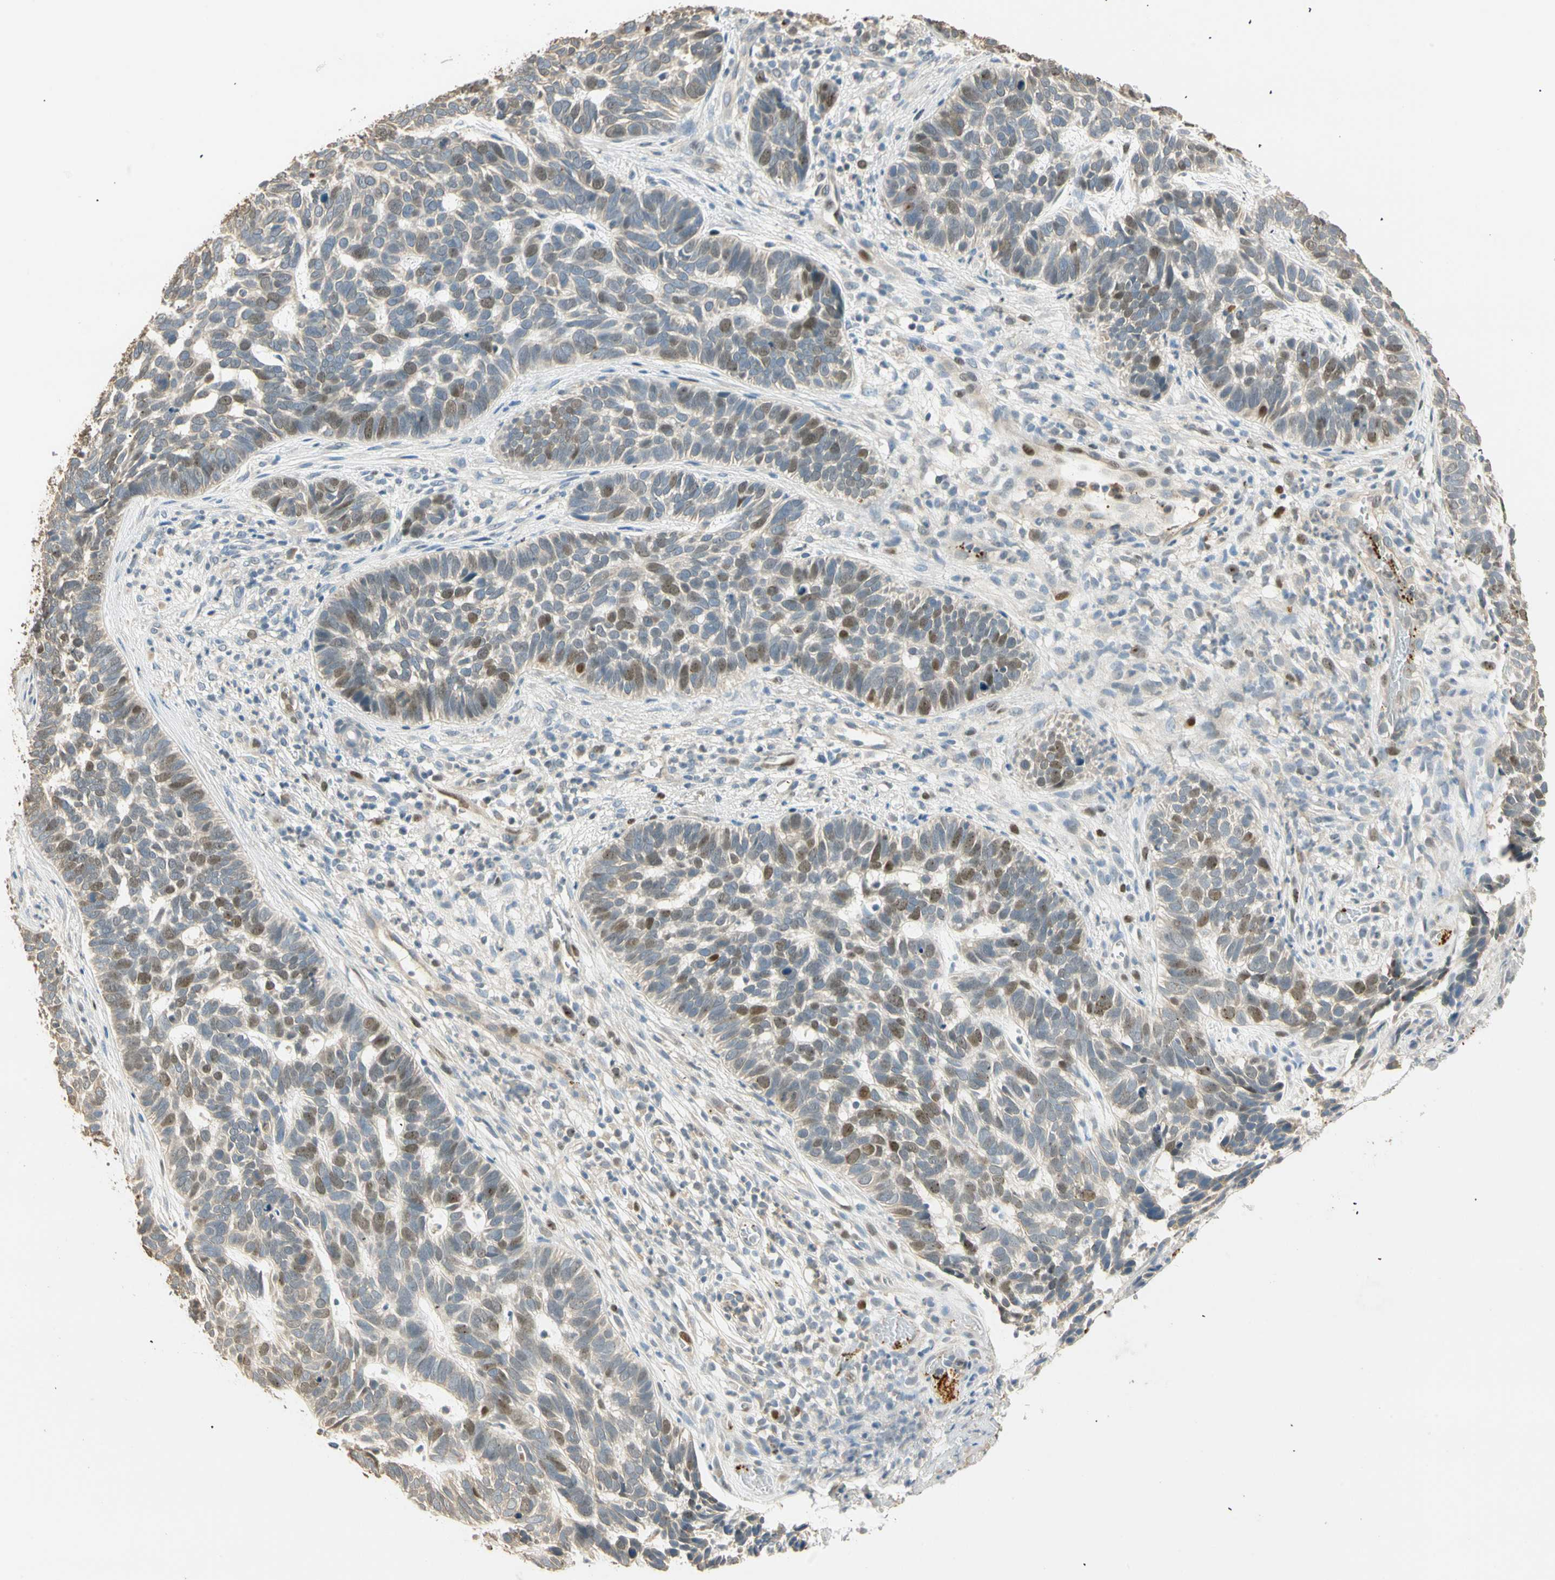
{"staining": {"intensity": "weak", "quantity": "25%-75%", "location": "nuclear"}, "tissue": "skin cancer", "cell_type": "Tumor cells", "image_type": "cancer", "snomed": [{"axis": "morphology", "description": "Basal cell carcinoma"}, {"axis": "topography", "description": "Skin"}], "caption": "A brown stain labels weak nuclear expression of a protein in basal cell carcinoma (skin) tumor cells.", "gene": "RAD18", "patient": {"sex": "male", "age": 87}}